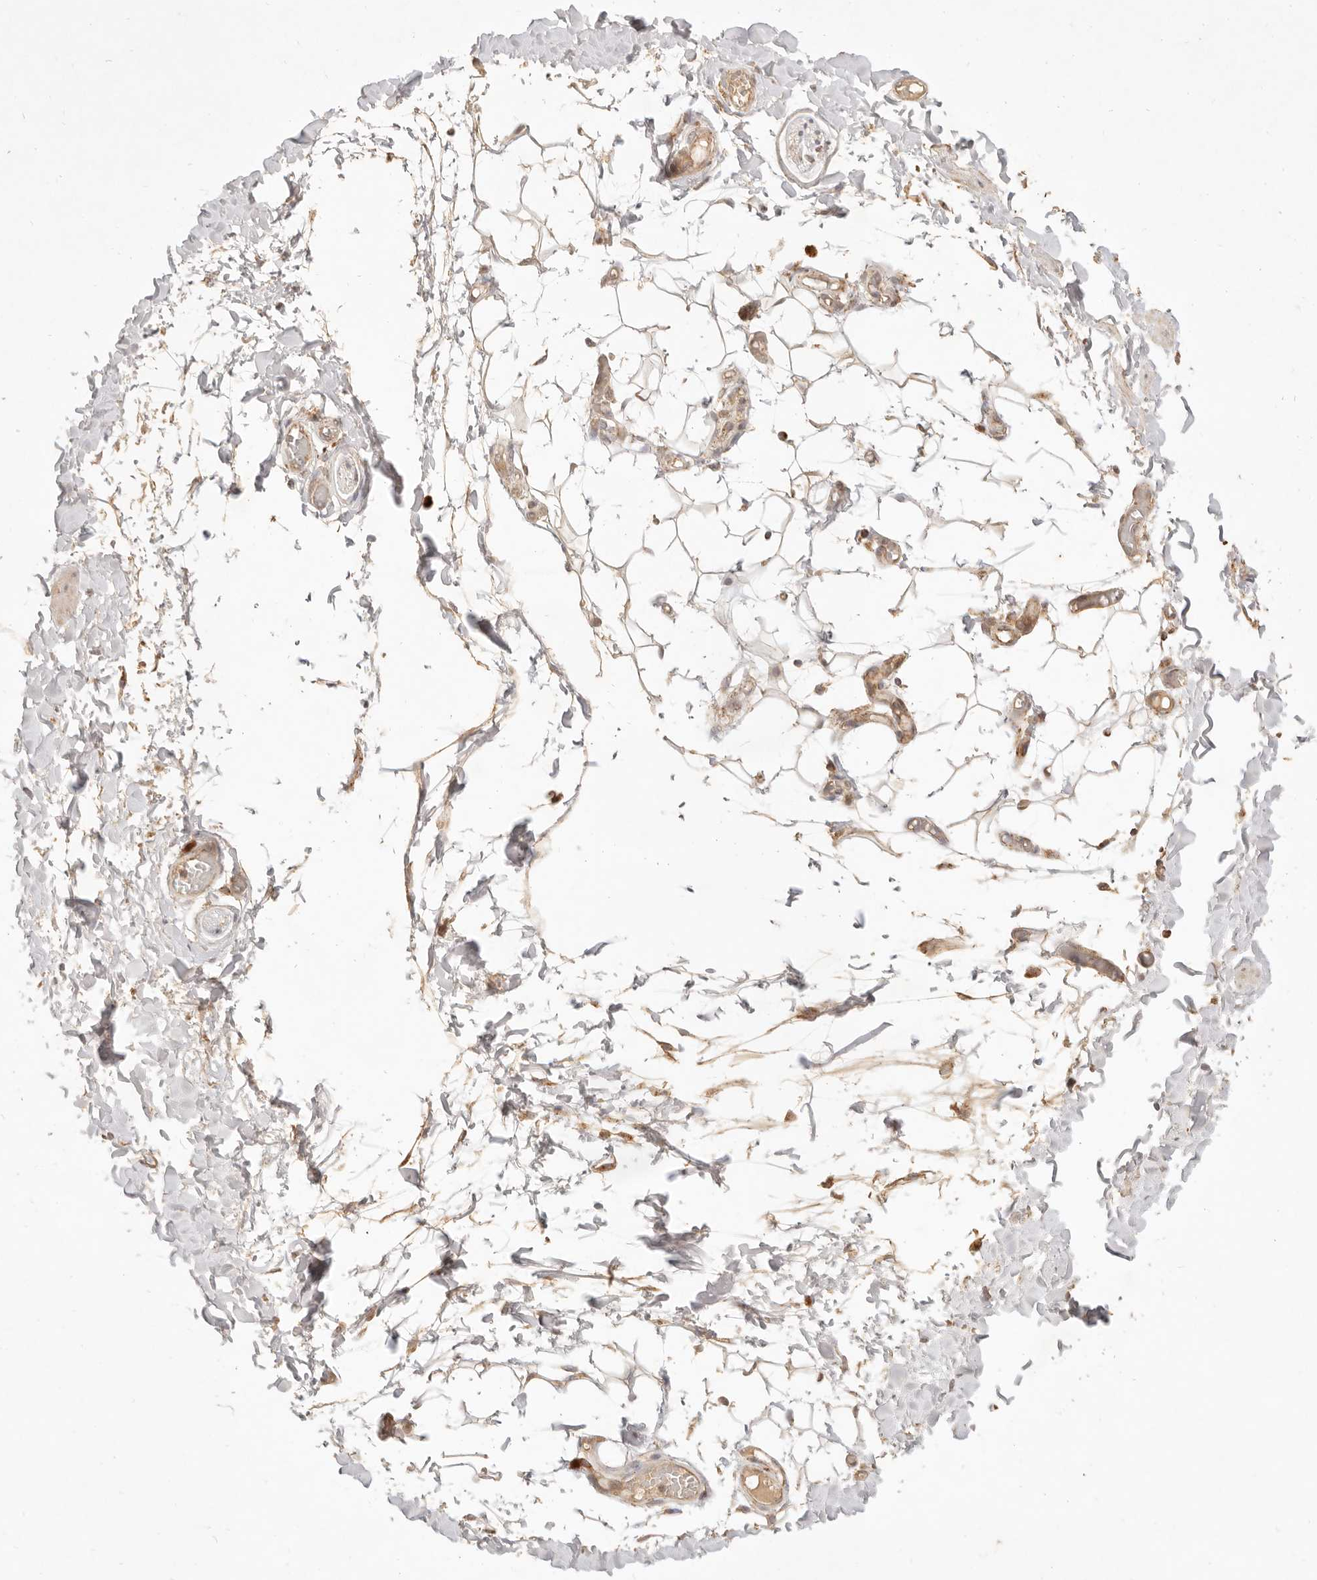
{"staining": {"intensity": "weak", "quantity": "25%-75%", "location": "cytoplasmic/membranous"}, "tissue": "adipose tissue", "cell_type": "Adipocytes", "image_type": "normal", "snomed": [{"axis": "morphology", "description": "Normal tissue, NOS"}, {"axis": "topography", "description": "Adipose tissue"}, {"axis": "topography", "description": "Vascular tissue"}, {"axis": "topography", "description": "Peripheral nerve tissue"}], "caption": "Adipose tissue was stained to show a protein in brown. There is low levels of weak cytoplasmic/membranous staining in approximately 25%-75% of adipocytes.", "gene": "CPLANE2", "patient": {"sex": "male", "age": 25}}